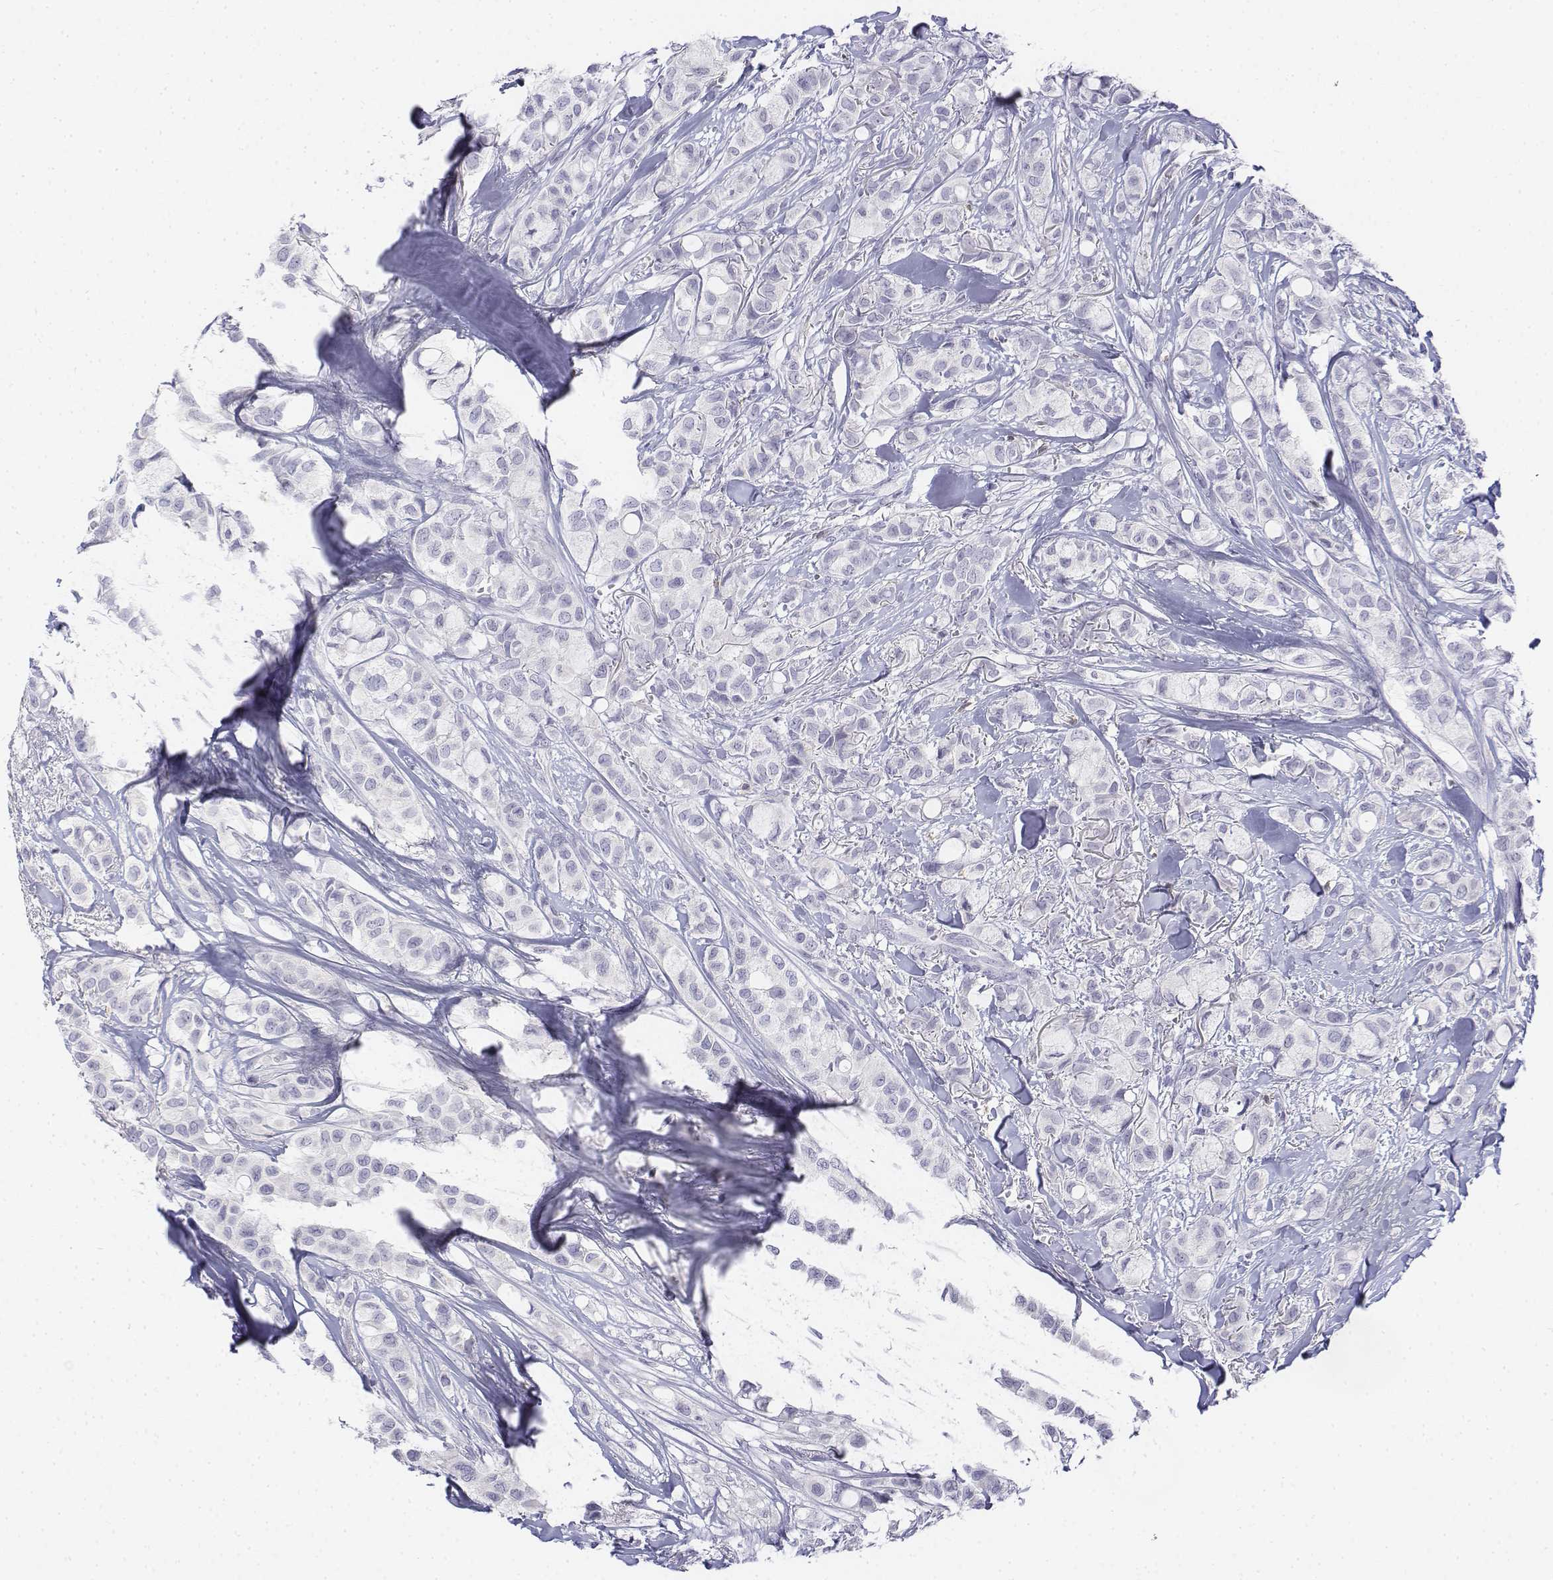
{"staining": {"intensity": "negative", "quantity": "none", "location": "none"}, "tissue": "breast cancer", "cell_type": "Tumor cells", "image_type": "cancer", "snomed": [{"axis": "morphology", "description": "Duct carcinoma"}, {"axis": "topography", "description": "Breast"}], "caption": "A histopathology image of breast cancer (infiltrating ductal carcinoma) stained for a protein displays no brown staining in tumor cells. (Brightfield microscopy of DAB (3,3'-diaminobenzidine) IHC at high magnification).", "gene": "CD3E", "patient": {"sex": "female", "age": 85}}